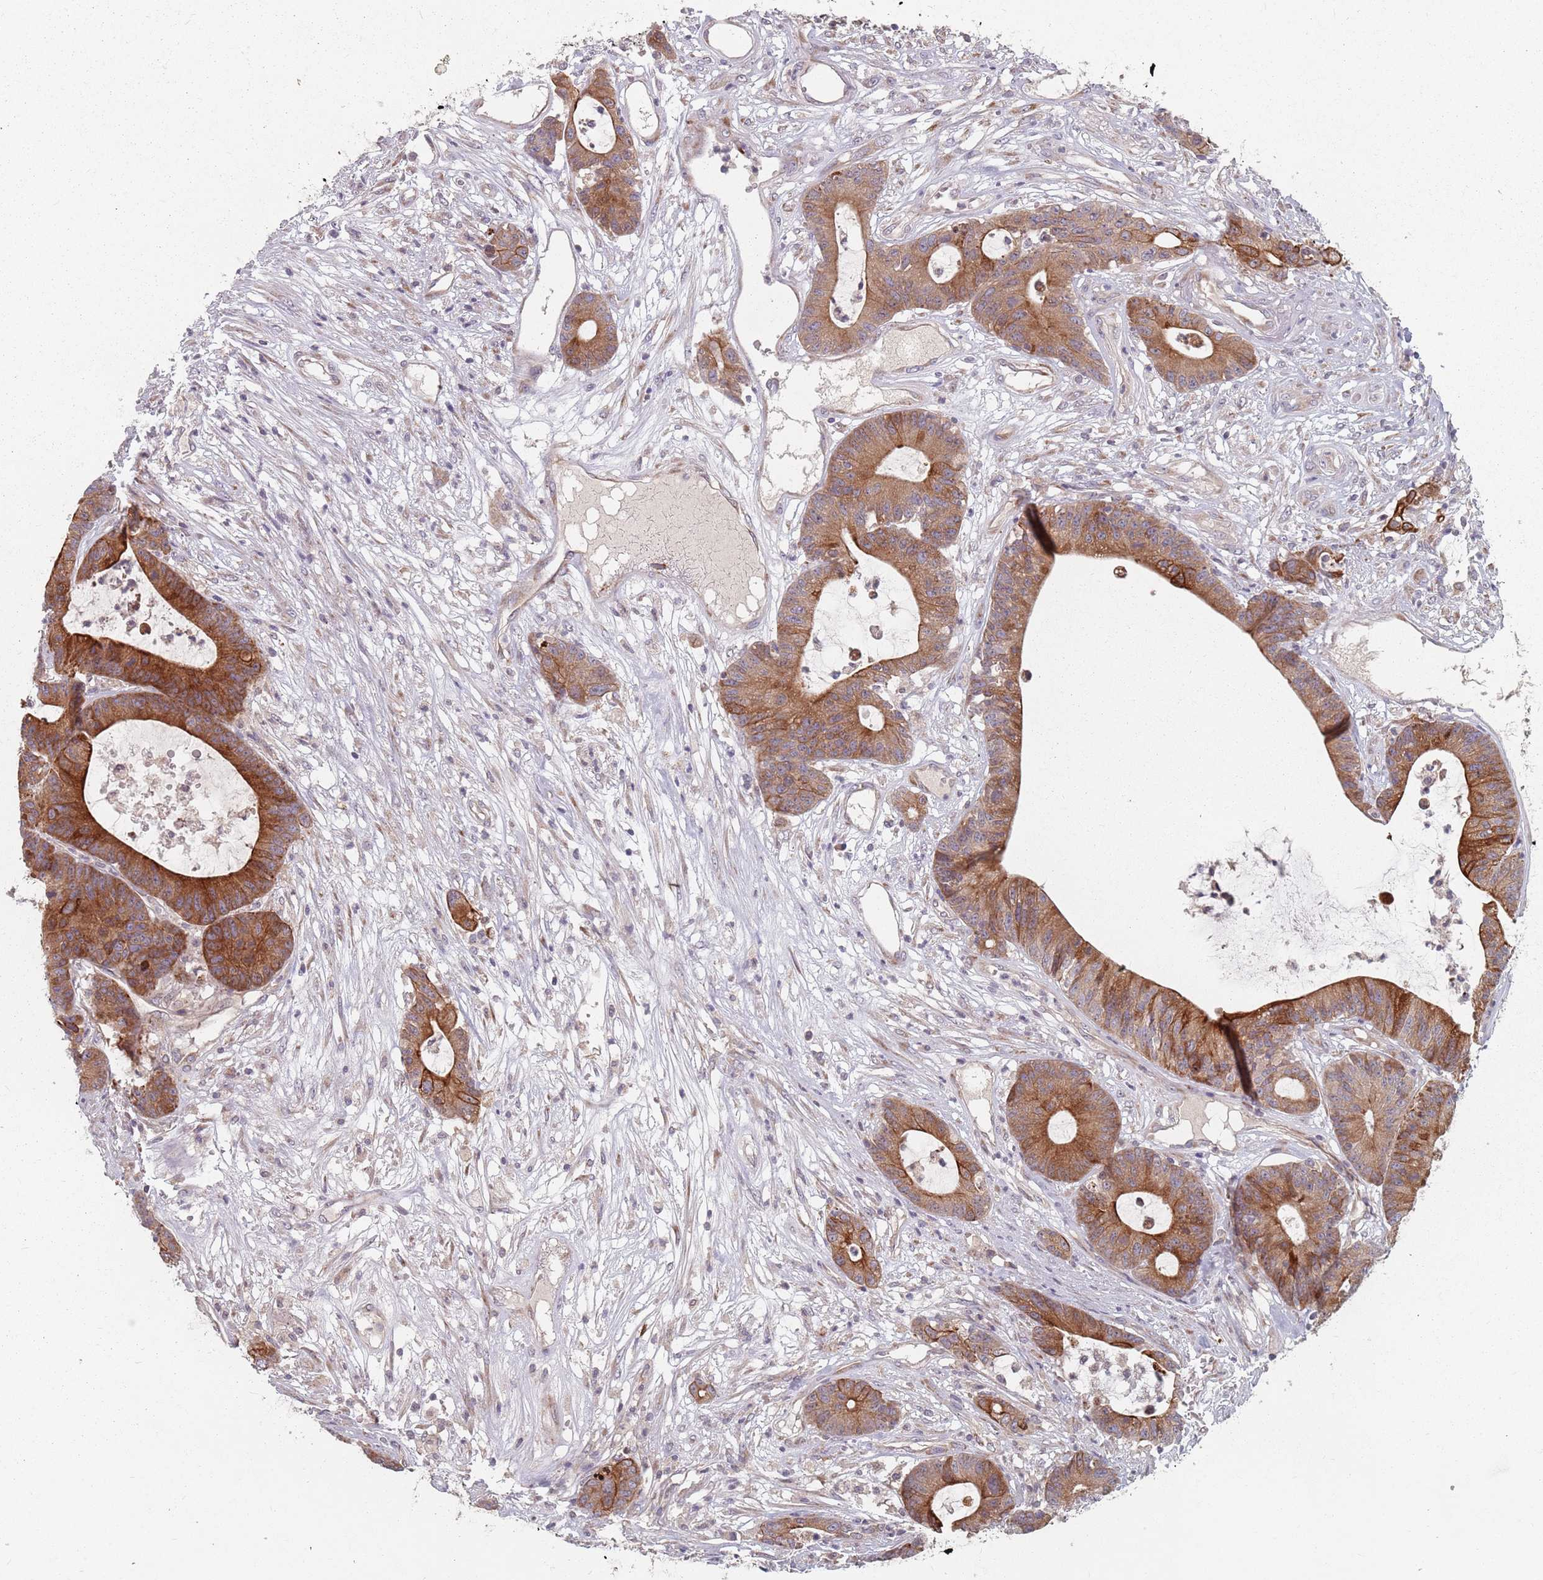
{"staining": {"intensity": "strong", "quantity": ">75%", "location": "cytoplasmic/membranous"}, "tissue": "colorectal cancer", "cell_type": "Tumor cells", "image_type": "cancer", "snomed": [{"axis": "morphology", "description": "Adenocarcinoma, NOS"}, {"axis": "topography", "description": "Colon"}], "caption": "Human colorectal cancer (adenocarcinoma) stained with a brown dye displays strong cytoplasmic/membranous positive positivity in about >75% of tumor cells.", "gene": "ADAL", "patient": {"sex": "female", "age": 84}}